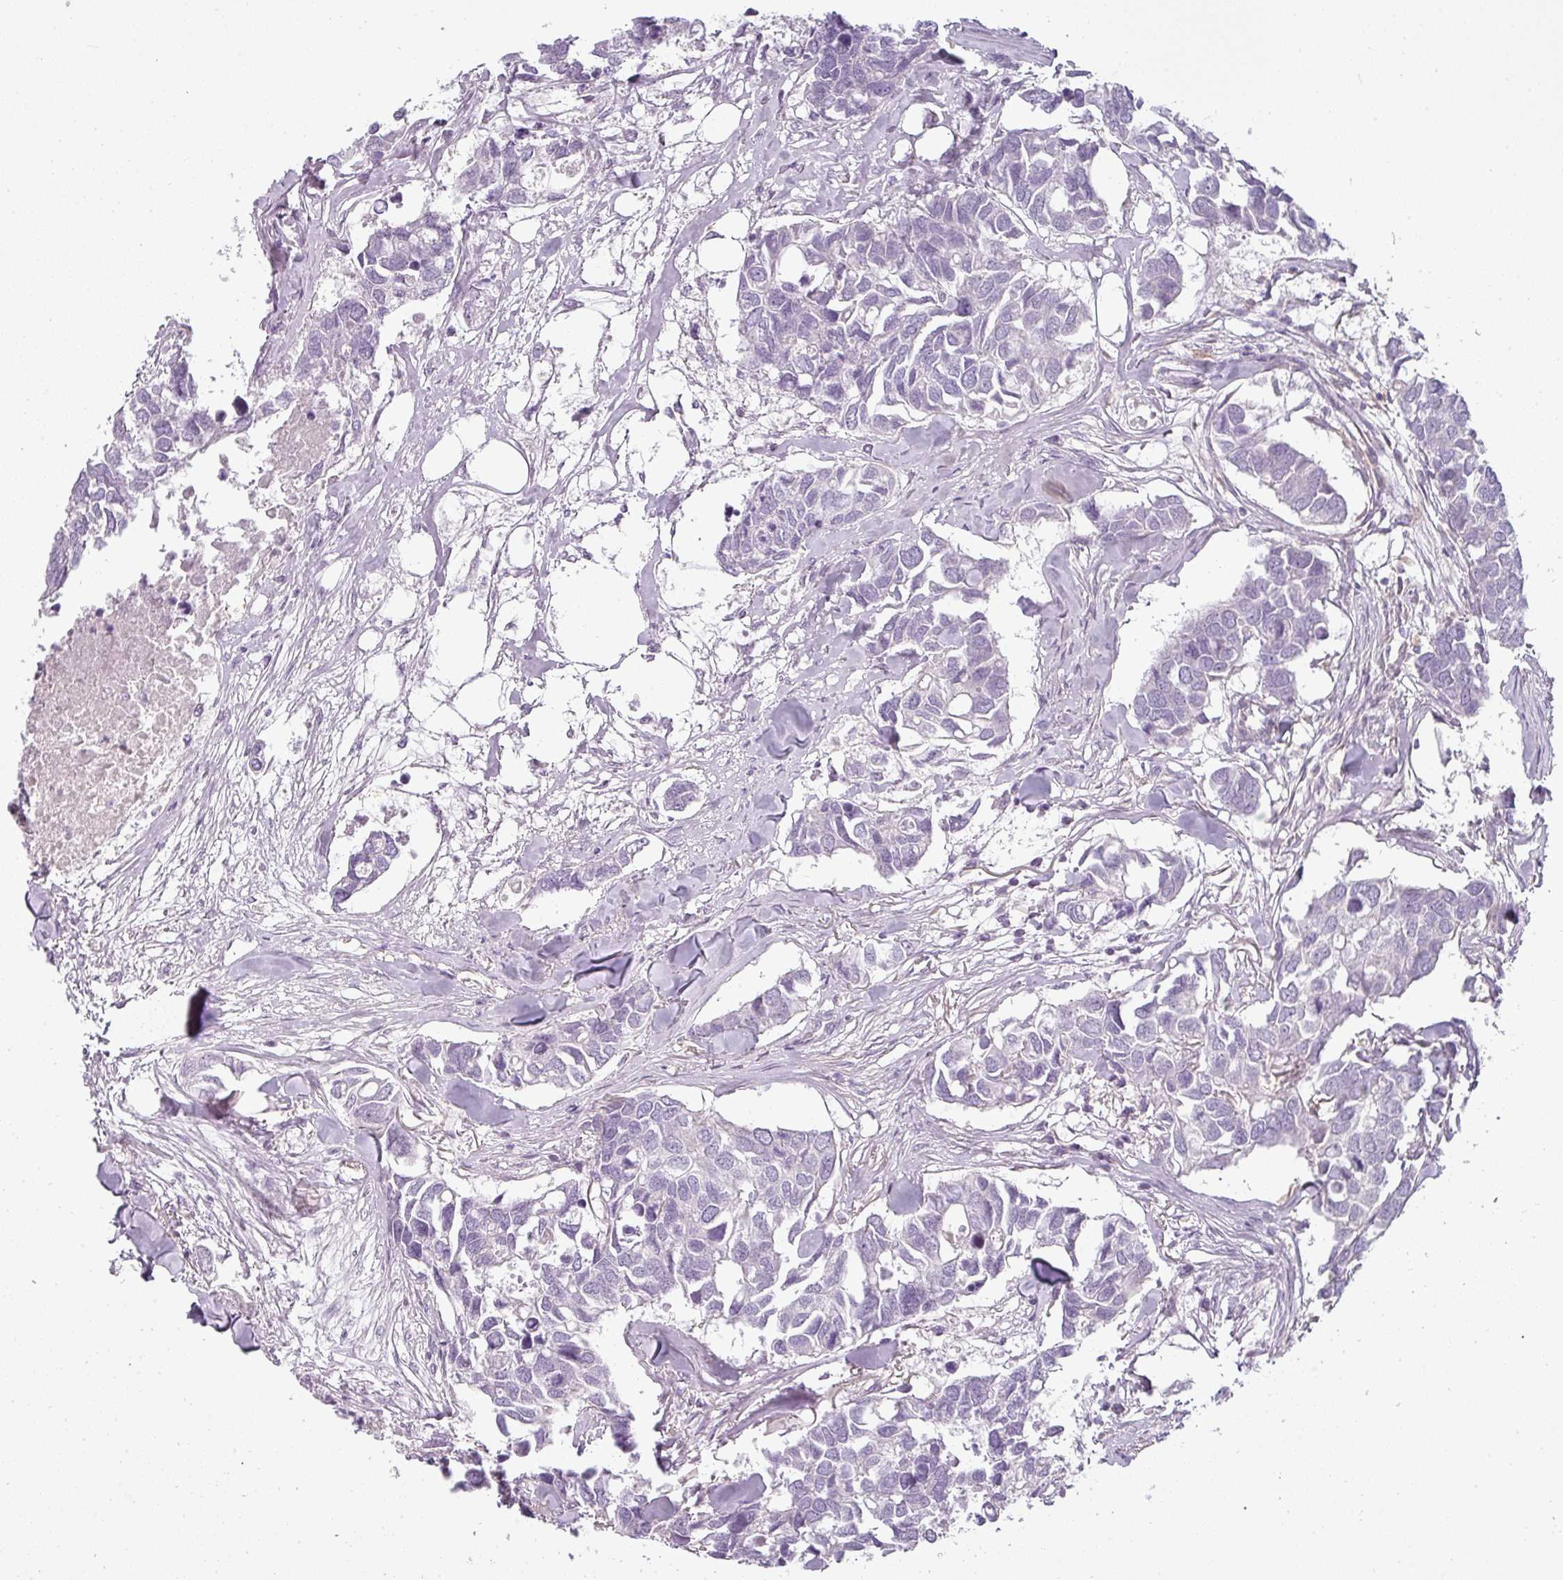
{"staining": {"intensity": "negative", "quantity": "none", "location": "none"}, "tissue": "breast cancer", "cell_type": "Tumor cells", "image_type": "cancer", "snomed": [{"axis": "morphology", "description": "Duct carcinoma"}, {"axis": "topography", "description": "Breast"}], "caption": "Protein analysis of breast intraductal carcinoma displays no significant staining in tumor cells.", "gene": "ASB1", "patient": {"sex": "female", "age": 83}}